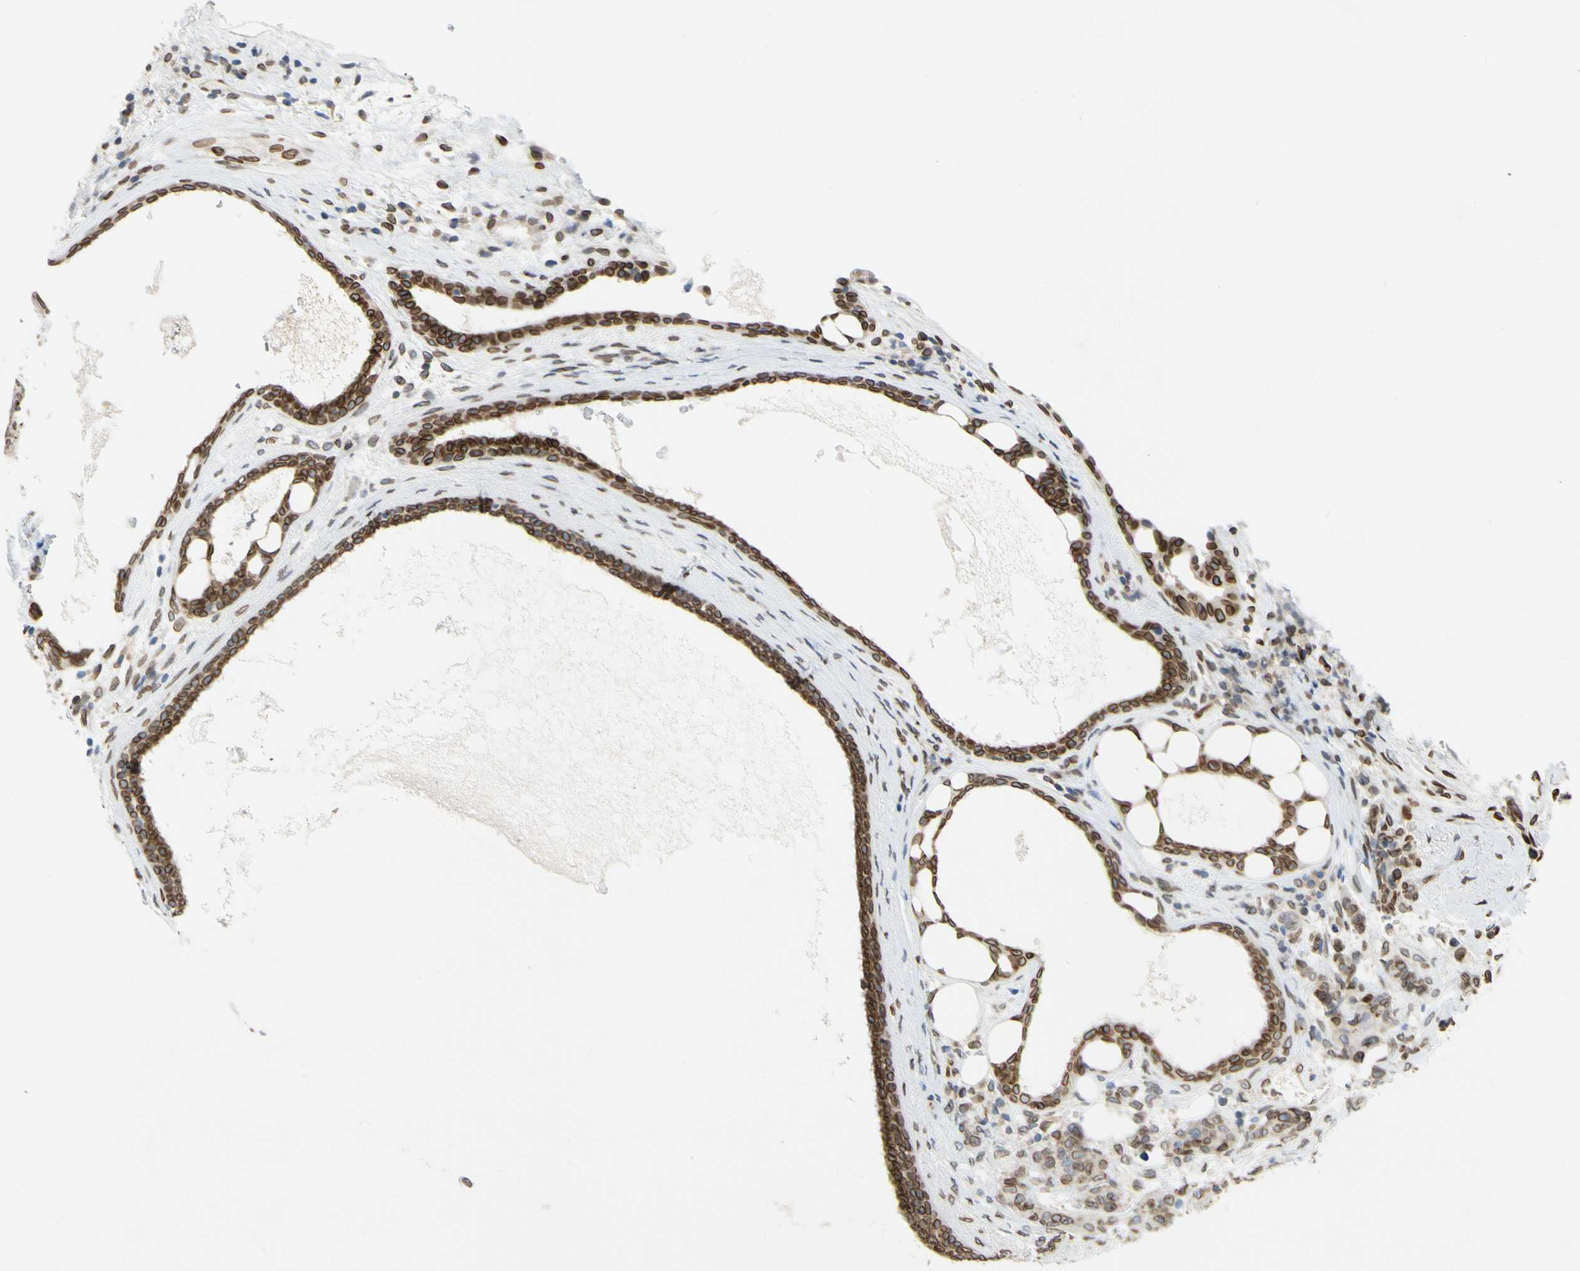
{"staining": {"intensity": "moderate", "quantity": ">75%", "location": "cytoplasmic/membranous,nuclear"}, "tissue": "breast cancer", "cell_type": "Tumor cells", "image_type": "cancer", "snomed": [{"axis": "morphology", "description": "Duct carcinoma"}, {"axis": "topography", "description": "Breast"}], "caption": "Immunohistochemical staining of invasive ductal carcinoma (breast) demonstrates moderate cytoplasmic/membranous and nuclear protein staining in about >75% of tumor cells. (IHC, brightfield microscopy, high magnification).", "gene": "SUN1", "patient": {"sex": "female", "age": 40}}